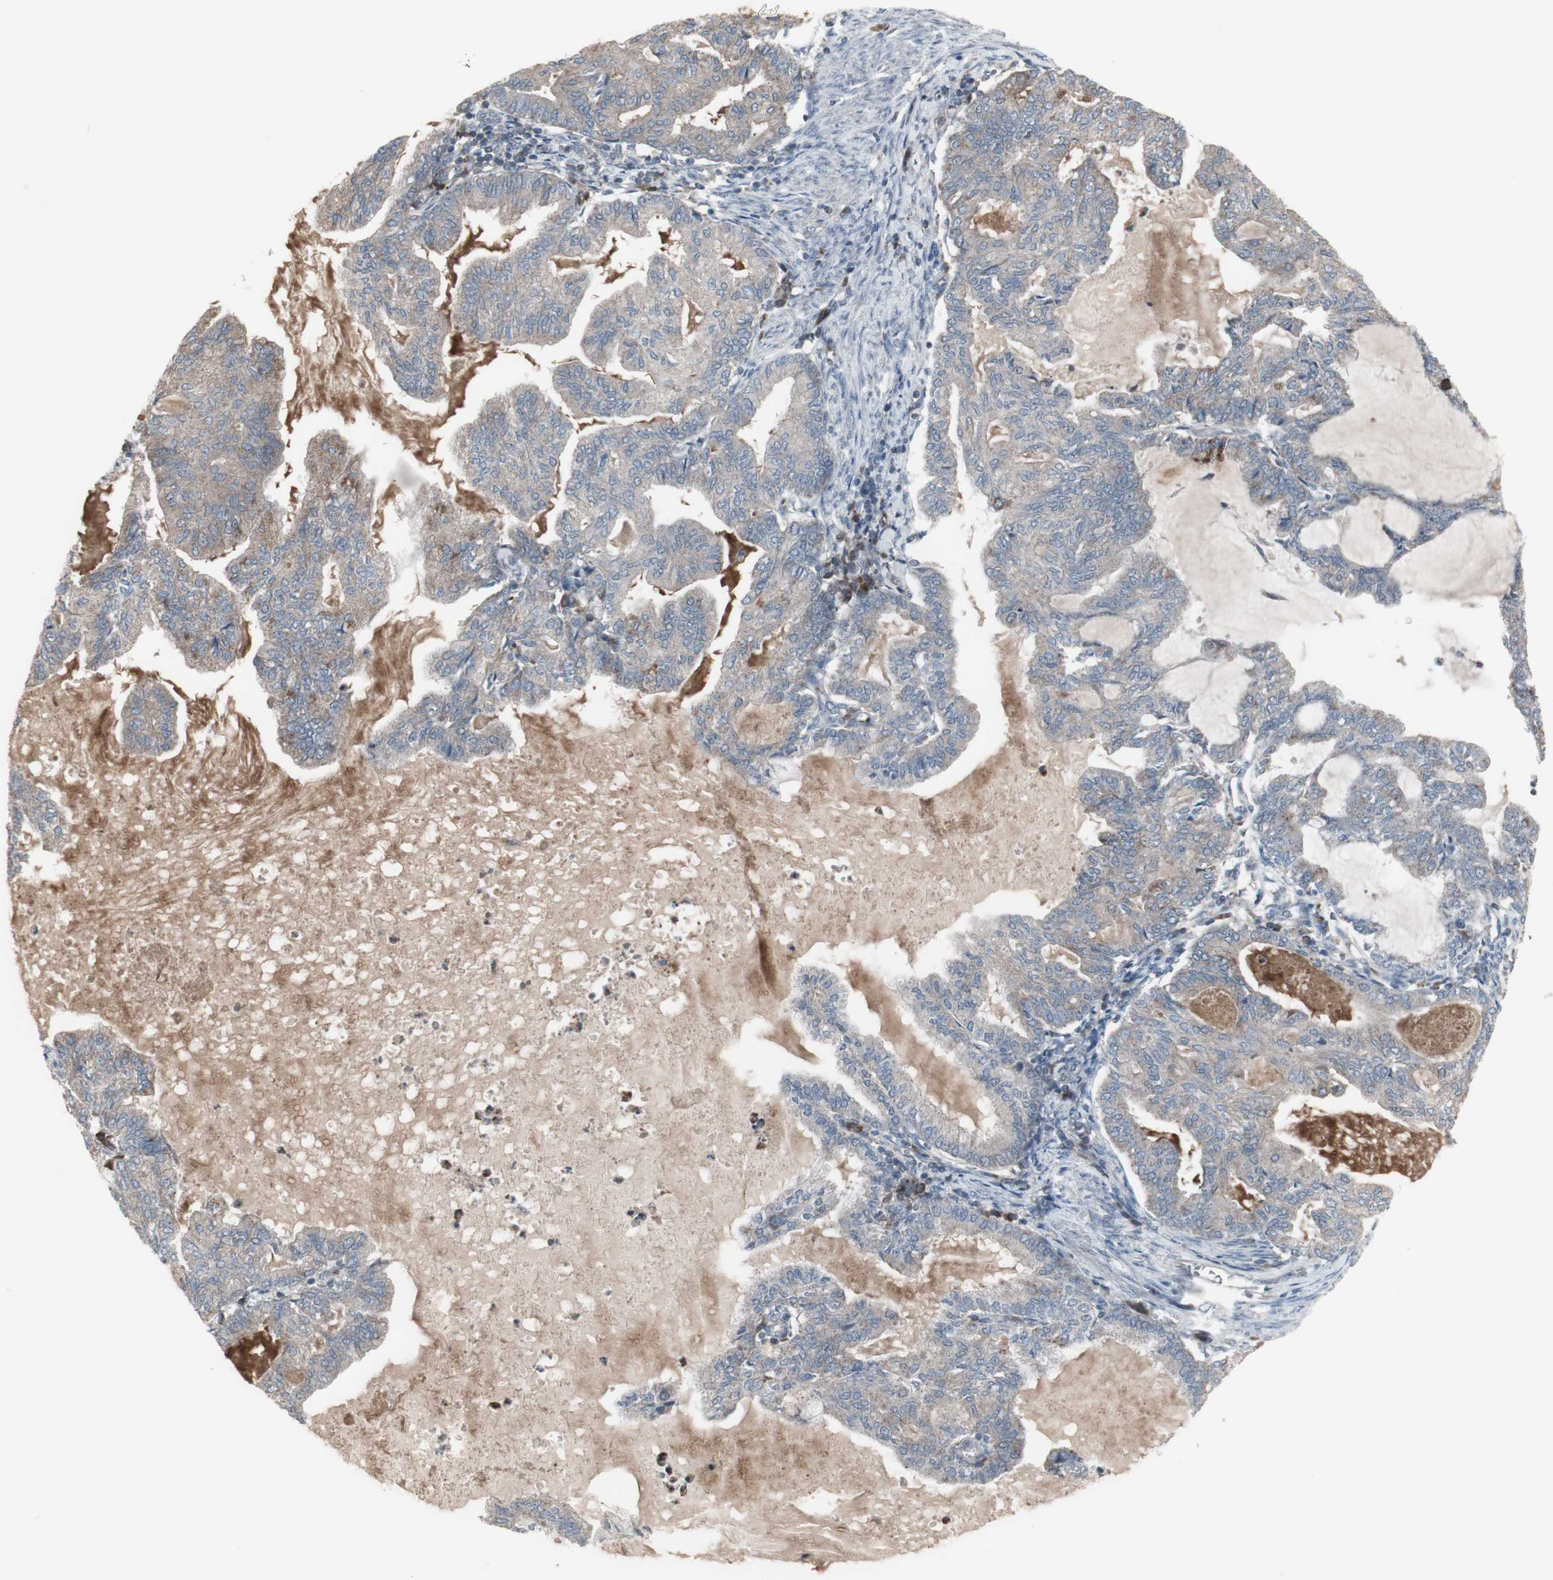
{"staining": {"intensity": "weak", "quantity": ">75%", "location": "cytoplasmic/membranous"}, "tissue": "endometrial cancer", "cell_type": "Tumor cells", "image_type": "cancer", "snomed": [{"axis": "morphology", "description": "Adenocarcinoma, NOS"}, {"axis": "topography", "description": "Endometrium"}], "caption": "An immunohistochemistry histopathology image of neoplastic tissue is shown. Protein staining in brown labels weak cytoplasmic/membranous positivity in endometrial cancer within tumor cells. (DAB = brown stain, brightfield microscopy at high magnification).", "gene": "SHC1", "patient": {"sex": "female", "age": 86}}